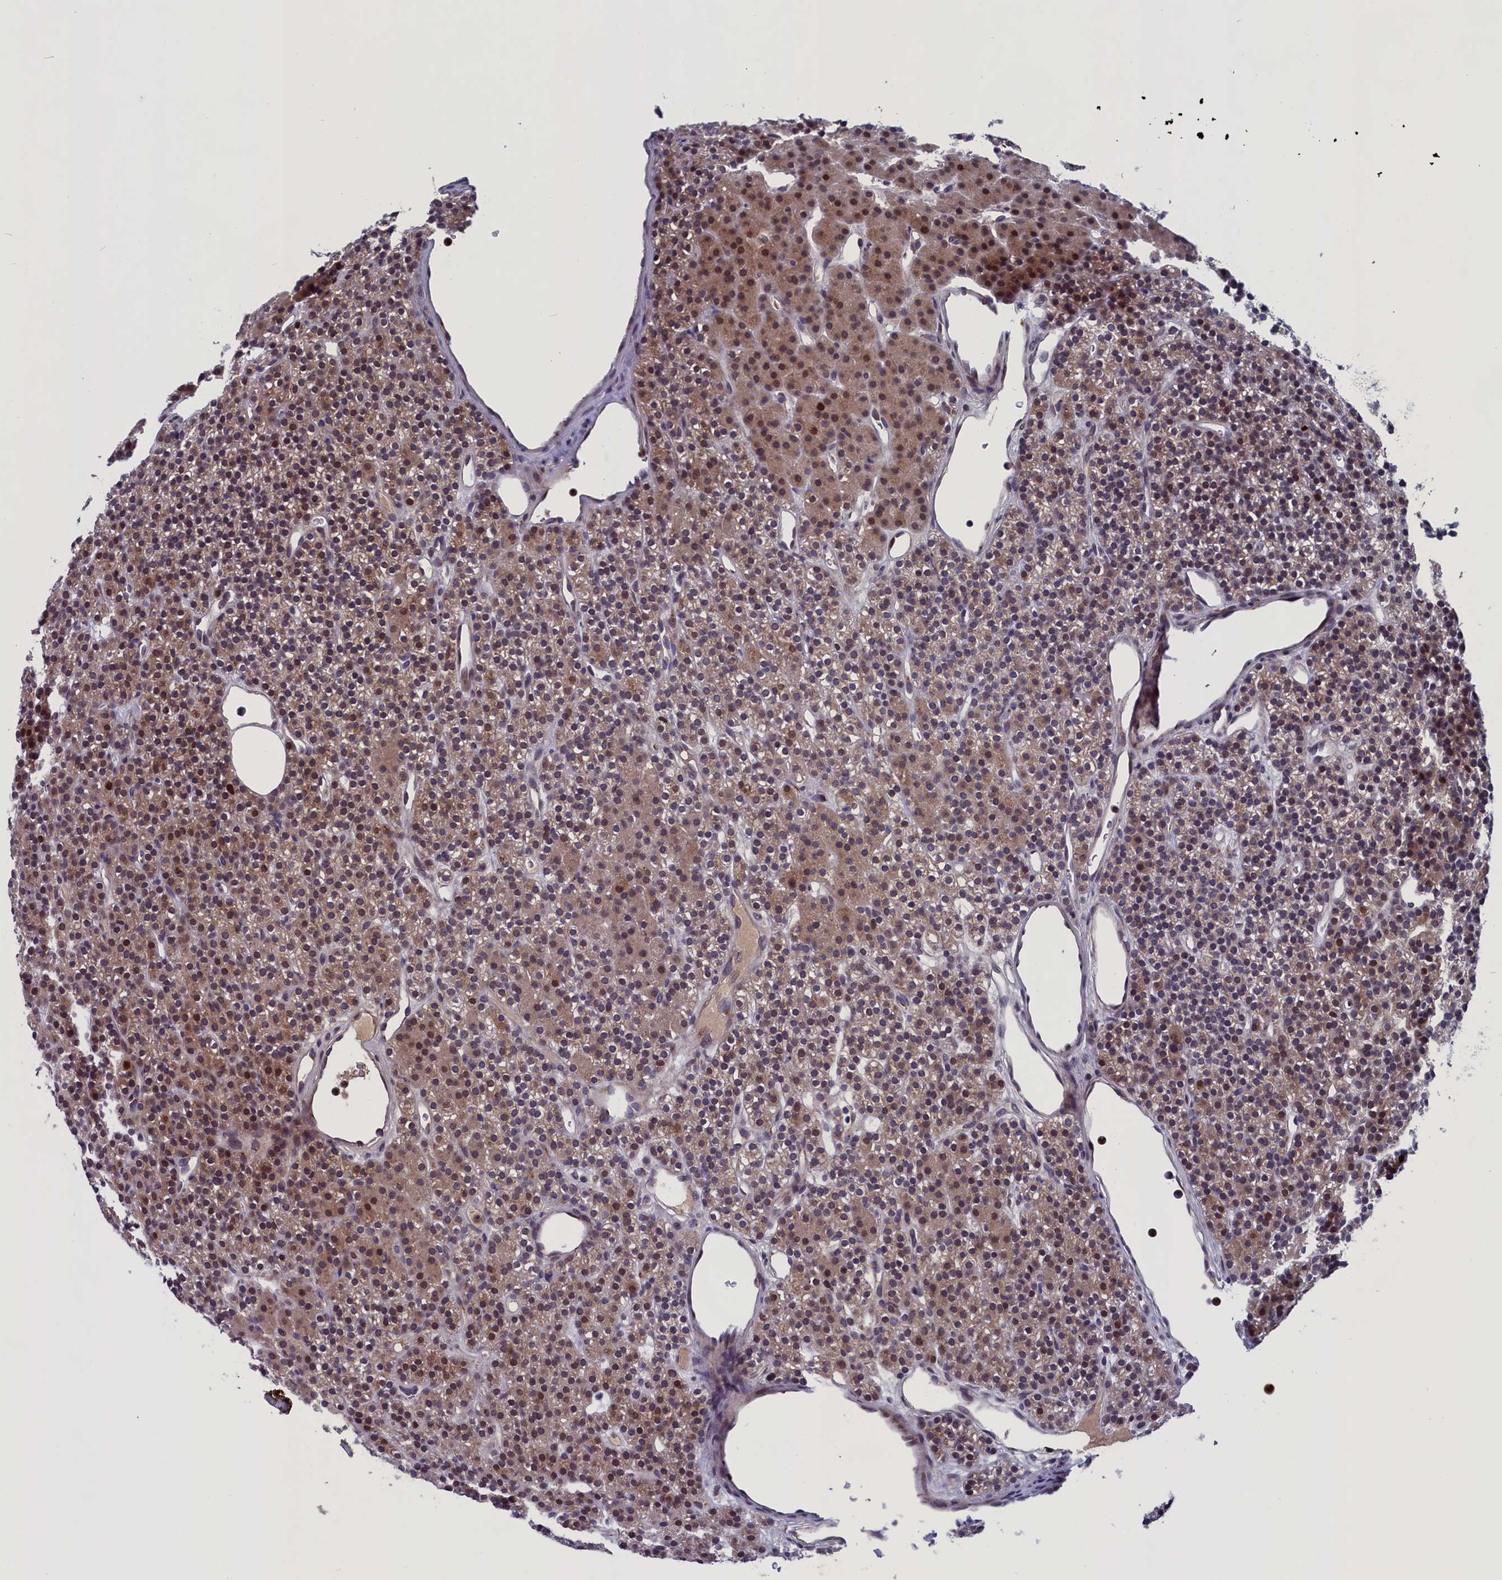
{"staining": {"intensity": "moderate", "quantity": "25%-75%", "location": "cytoplasmic/membranous,nuclear"}, "tissue": "parathyroid gland", "cell_type": "Glandular cells", "image_type": "normal", "snomed": [{"axis": "morphology", "description": "Normal tissue, NOS"}, {"axis": "morphology", "description": "Hyperplasia, NOS"}, {"axis": "topography", "description": "Parathyroid gland"}], "caption": "Approximately 25%-75% of glandular cells in normal human parathyroid gland demonstrate moderate cytoplasmic/membranous,nuclear protein staining as visualized by brown immunohistochemical staining.", "gene": "LIG1", "patient": {"sex": "male", "age": 44}}